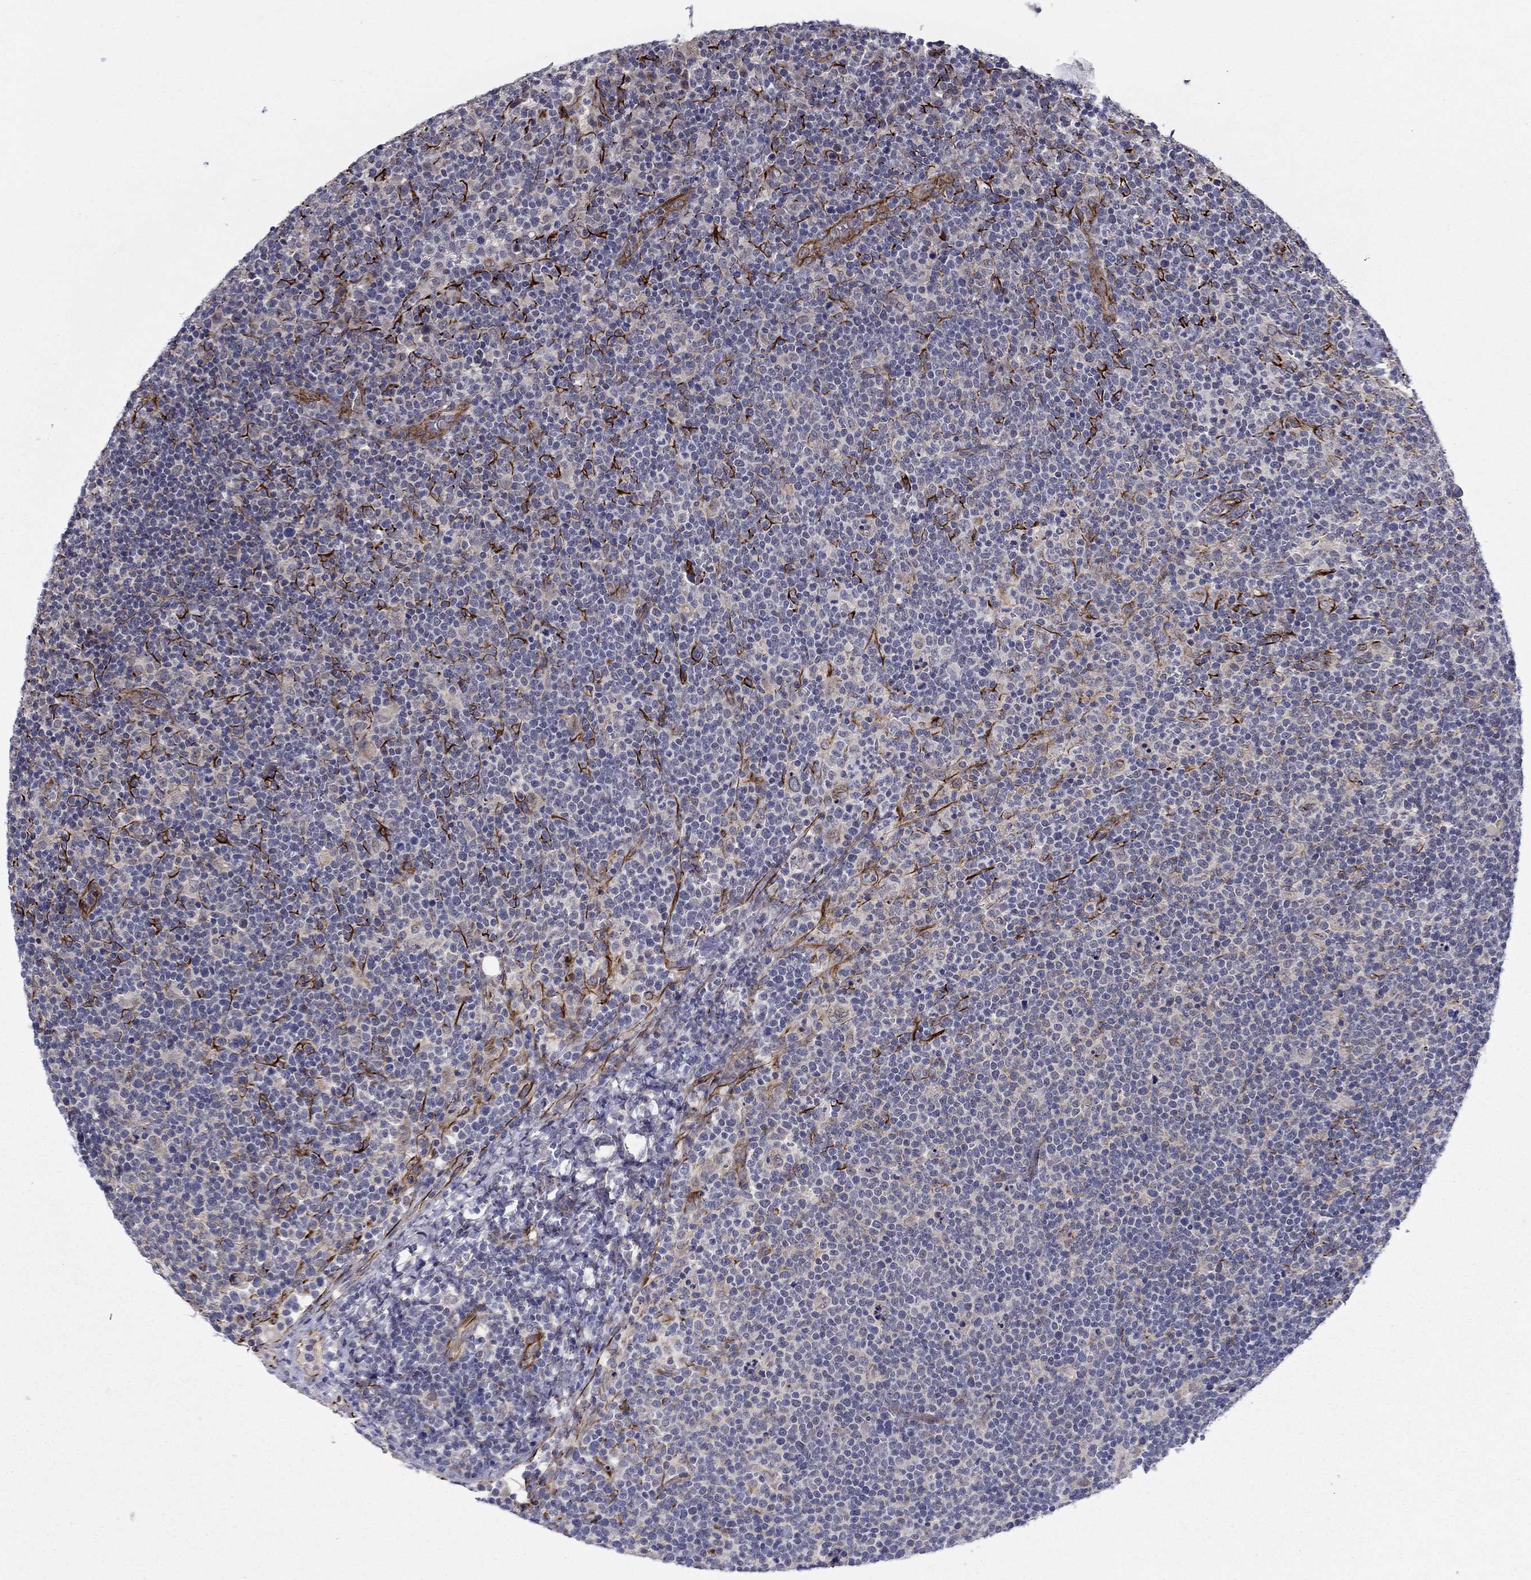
{"staining": {"intensity": "negative", "quantity": "none", "location": "none"}, "tissue": "lymphoma", "cell_type": "Tumor cells", "image_type": "cancer", "snomed": [{"axis": "morphology", "description": "Malignant lymphoma, non-Hodgkin's type, High grade"}, {"axis": "topography", "description": "Lymph node"}], "caption": "Tumor cells show no significant expression in lymphoma. The staining was performed using DAB to visualize the protein expression in brown, while the nuclei were stained in blue with hematoxylin (Magnification: 20x).", "gene": "LACTB2", "patient": {"sex": "male", "age": 61}}